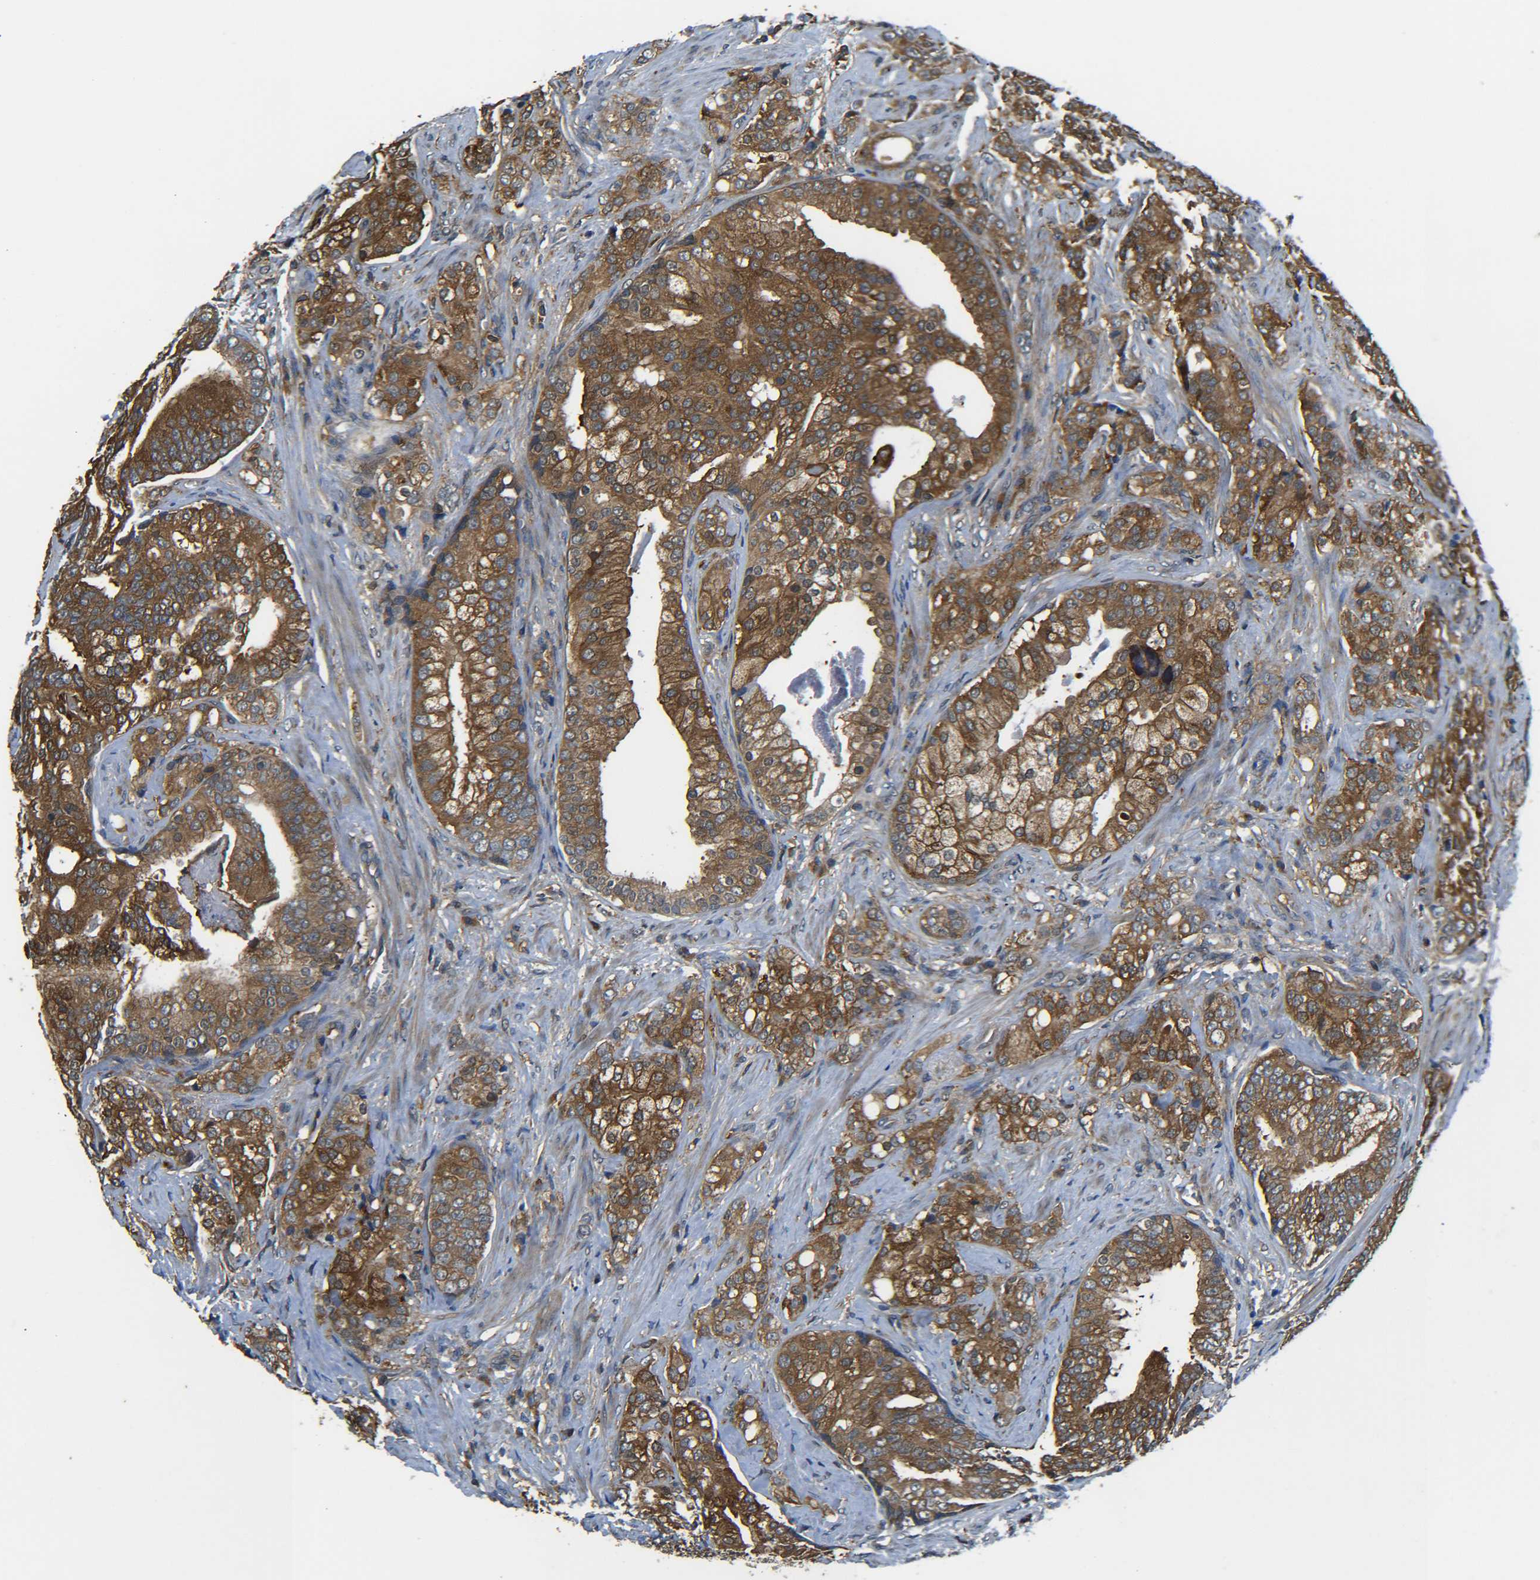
{"staining": {"intensity": "moderate", "quantity": ">75%", "location": "cytoplasmic/membranous"}, "tissue": "prostate cancer", "cell_type": "Tumor cells", "image_type": "cancer", "snomed": [{"axis": "morphology", "description": "Adenocarcinoma, Low grade"}, {"axis": "topography", "description": "Prostate"}], "caption": "A brown stain shows moderate cytoplasmic/membranous positivity of a protein in human prostate low-grade adenocarcinoma tumor cells. (Brightfield microscopy of DAB IHC at high magnification).", "gene": "PREB", "patient": {"sex": "male", "age": 58}}